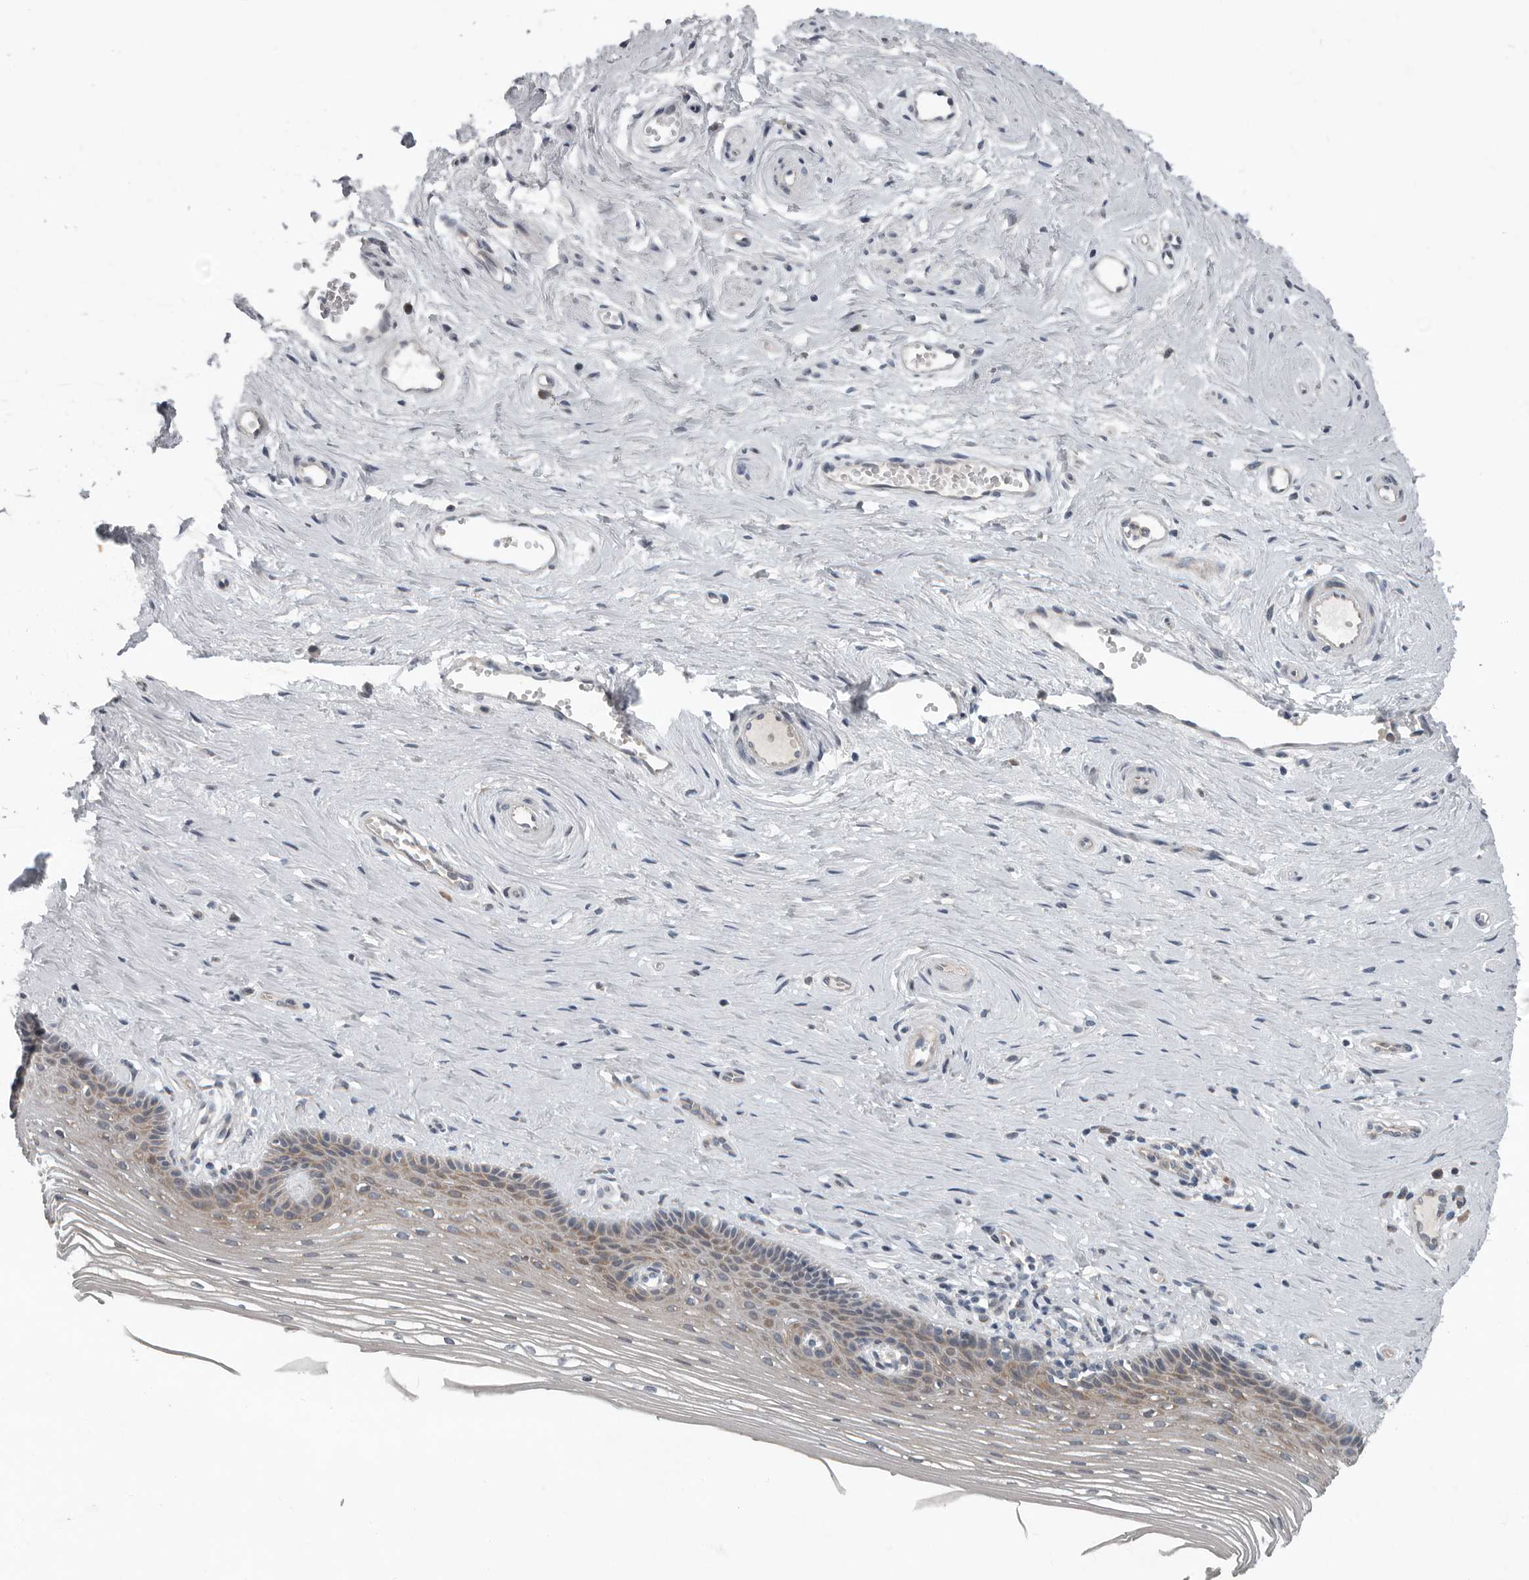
{"staining": {"intensity": "weak", "quantity": "25%-75%", "location": "cytoplasmic/membranous"}, "tissue": "vagina", "cell_type": "Squamous epithelial cells", "image_type": "normal", "snomed": [{"axis": "morphology", "description": "Normal tissue, NOS"}, {"axis": "topography", "description": "Vagina"}], "caption": "IHC of normal vagina shows low levels of weak cytoplasmic/membranous staining in approximately 25%-75% of squamous epithelial cells. The protein of interest is shown in brown color, while the nuclei are stained blue.", "gene": "TMEM199", "patient": {"sex": "female", "age": 46}}